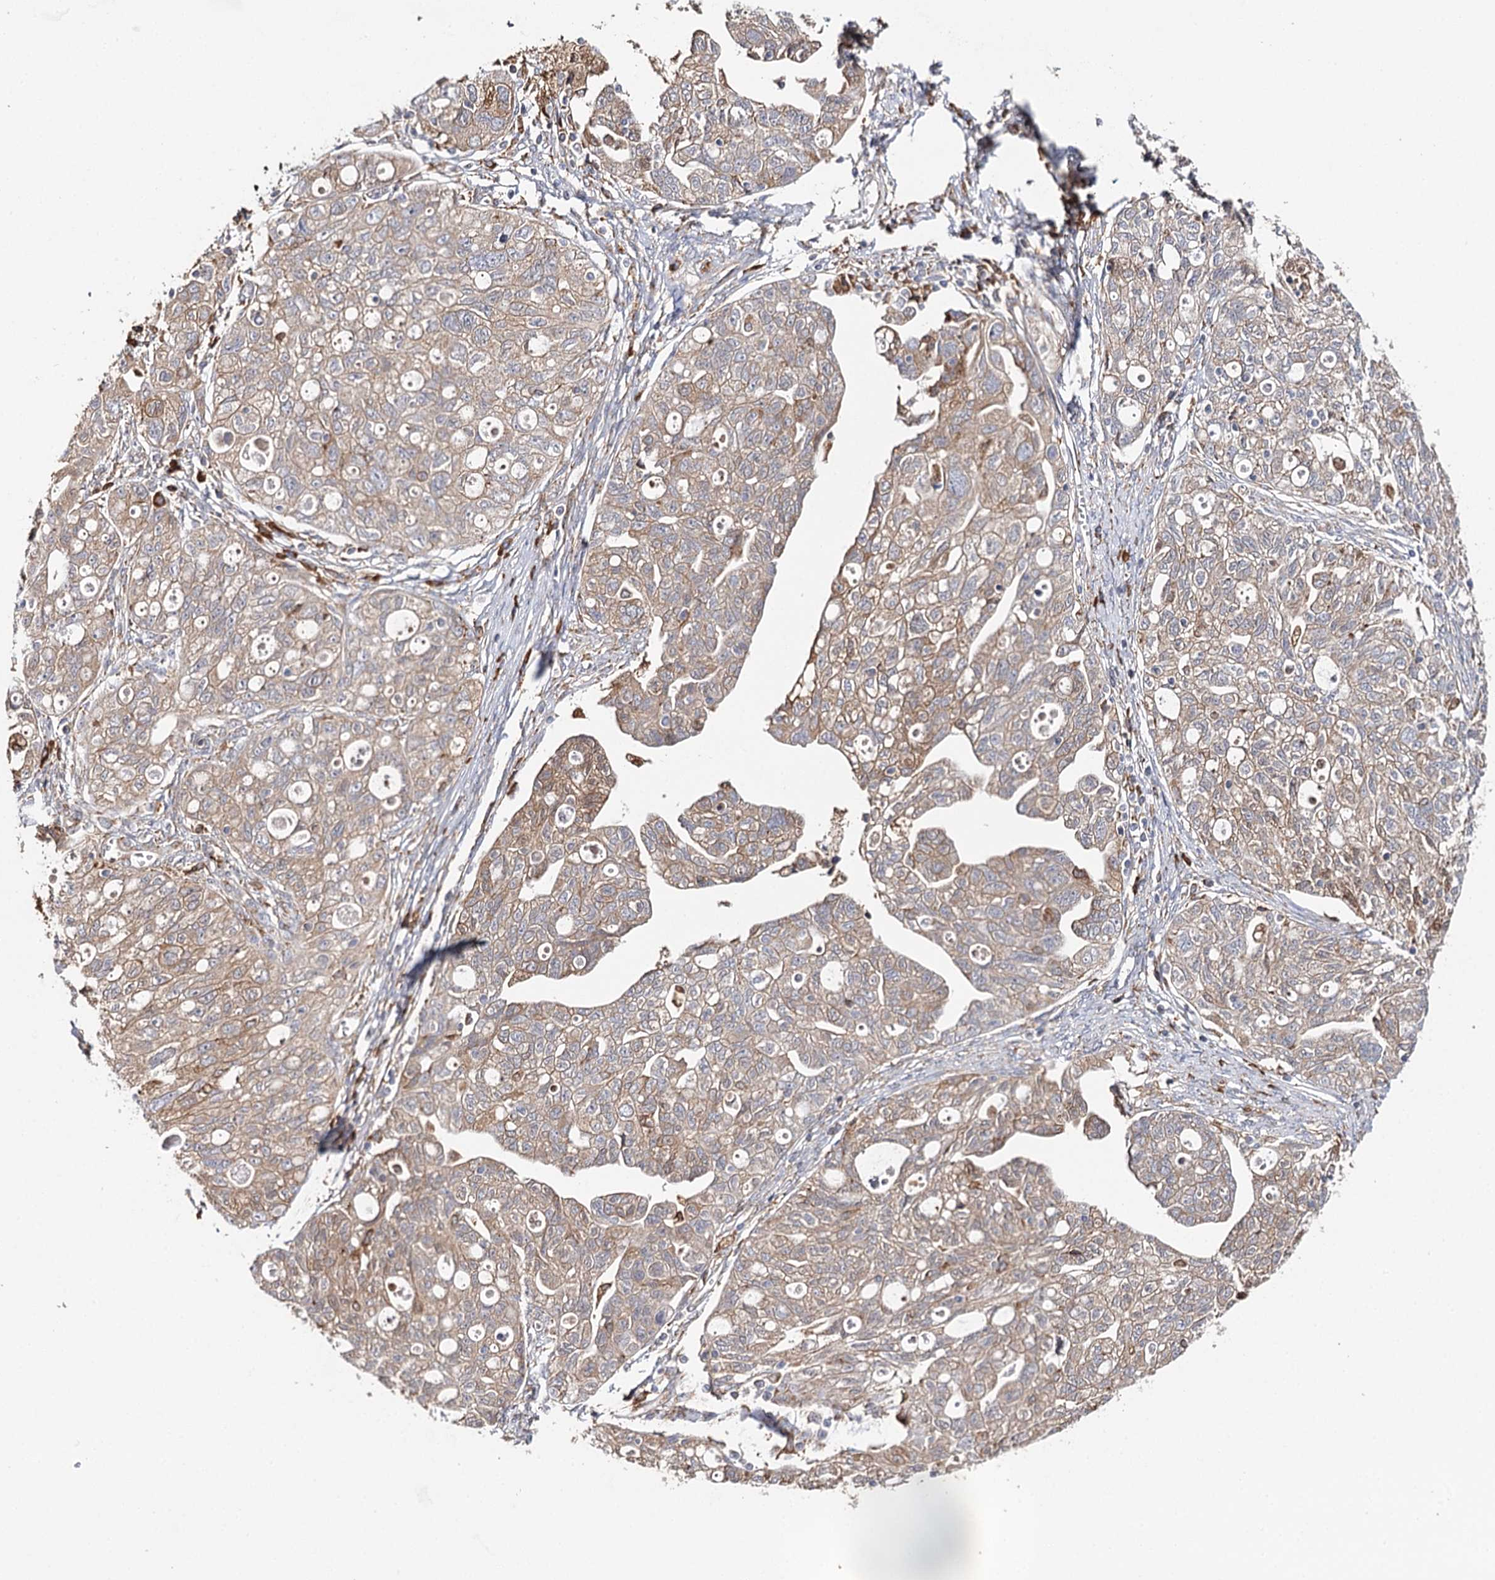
{"staining": {"intensity": "weak", "quantity": ">75%", "location": "cytoplasmic/membranous"}, "tissue": "ovarian cancer", "cell_type": "Tumor cells", "image_type": "cancer", "snomed": [{"axis": "morphology", "description": "Carcinoma, NOS"}, {"axis": "morphology", "description": "Cystadenocarcinoma, serous, NOS"}, {"axis": "topography", "description": "Ovary"}], "caption": "Protein expression analysis of human ovarian cancer (carcinoma) reveals weak cytoplasmic/membranous expression in about >75% of tumor cells. The staining is performed using DAB brown chromogen to label protein expression. The nuclei are counter-stained blue using hematoxylin.", "gene": "VEGFA", "patient": {"sex": "female", "age": 69}}